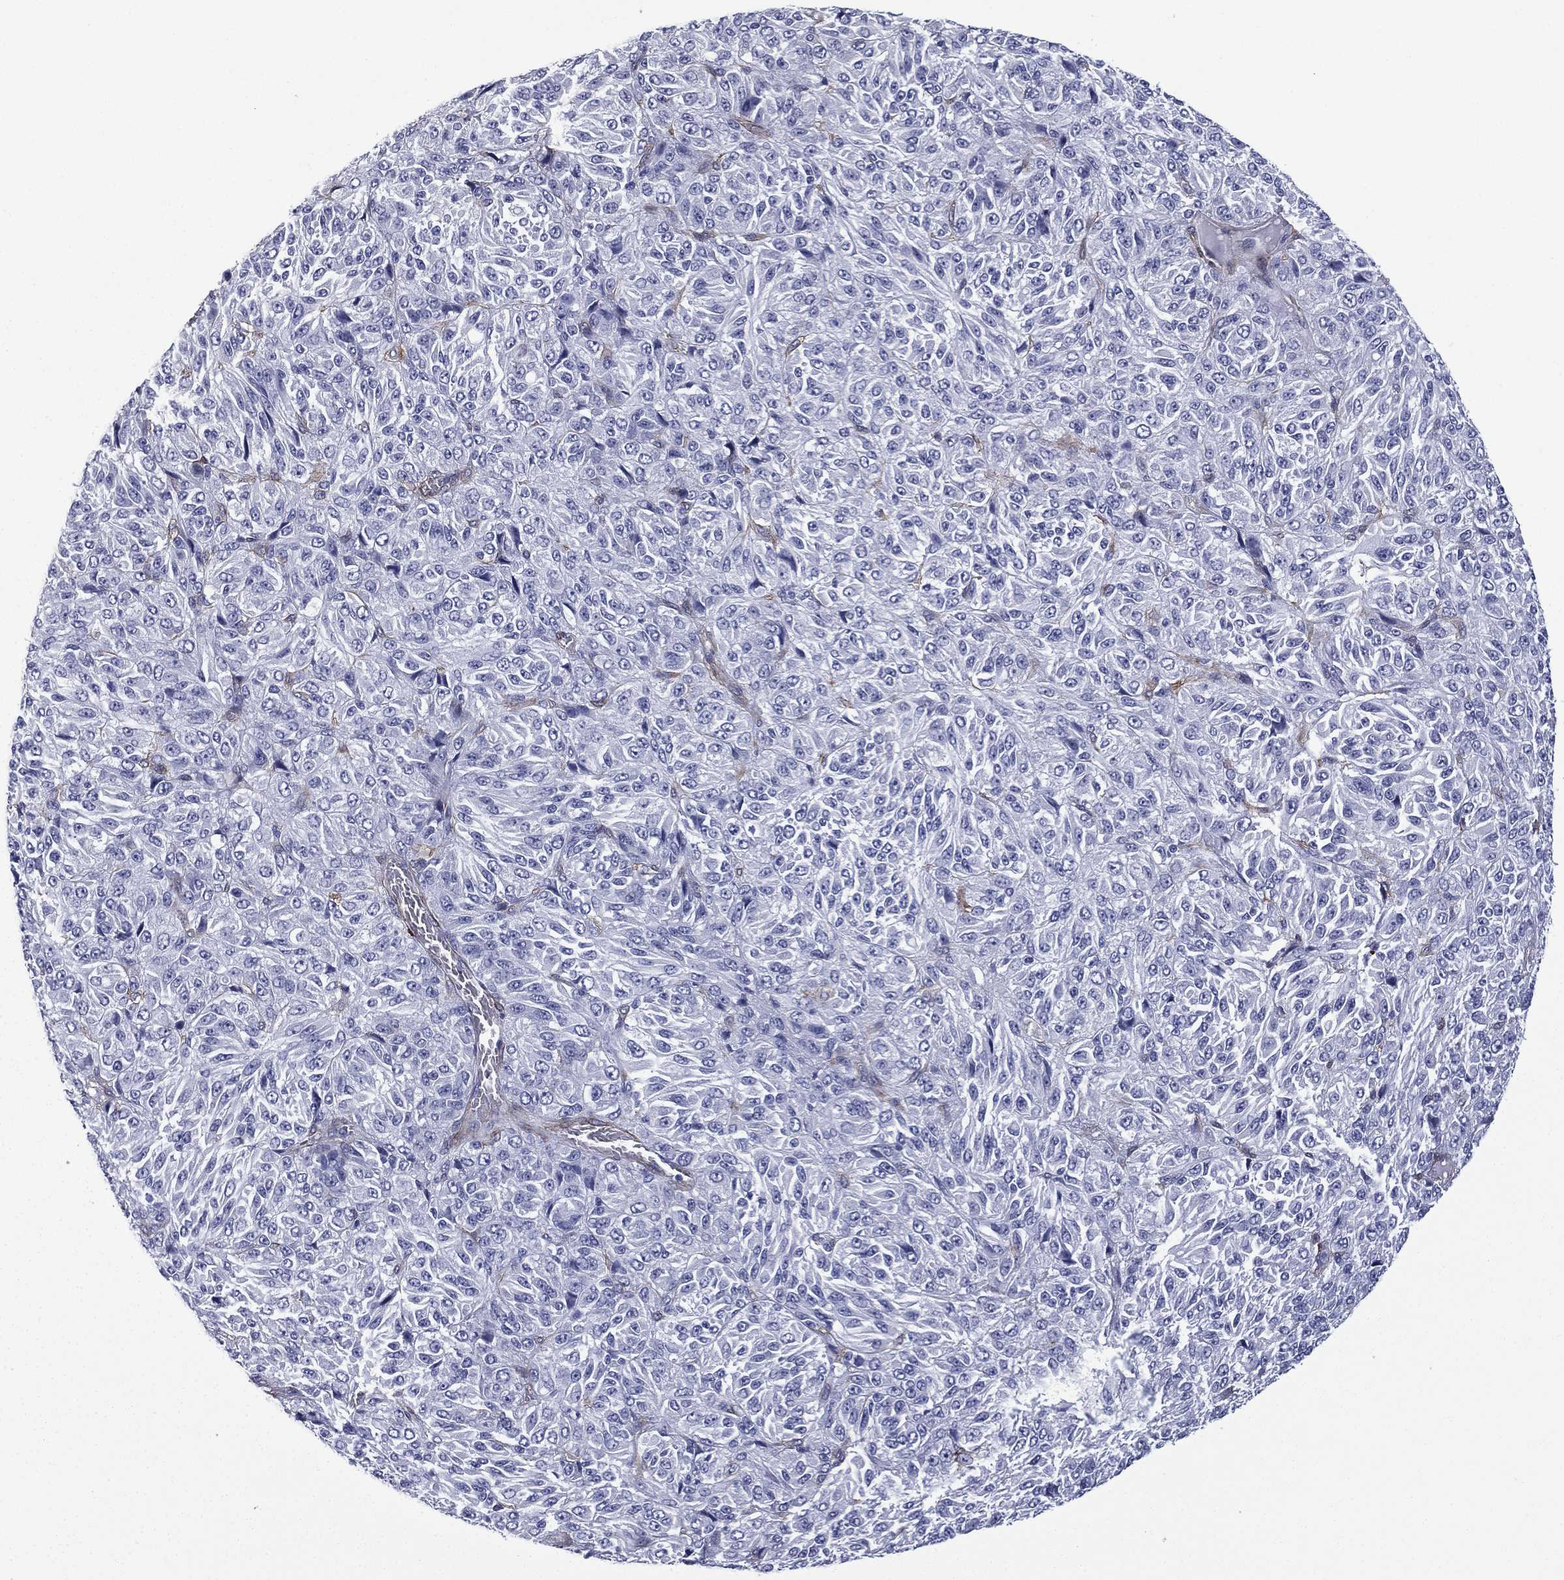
{"staining": {"intensity": "negative", "quantity": "none", "location": "none"}, "tissue": "melanoma", "cell_type": "Tumor cells", "image_type": "cancer", "snomed": [{"axis": "morphology", "description": "Malignant melanoma, Metastatic site"}, {"axis": "topography", "description": "Brain"}], "caption": "Immunohistochemistry (IHC) histopathology image of neoplastic tissue: human malignant melanoma (metastatic site) stained with DAB demonstrates no significant protein staining in tumor cells.", "gene": "CAVIN3", "patient": {"sex": "female", "age": 56}}